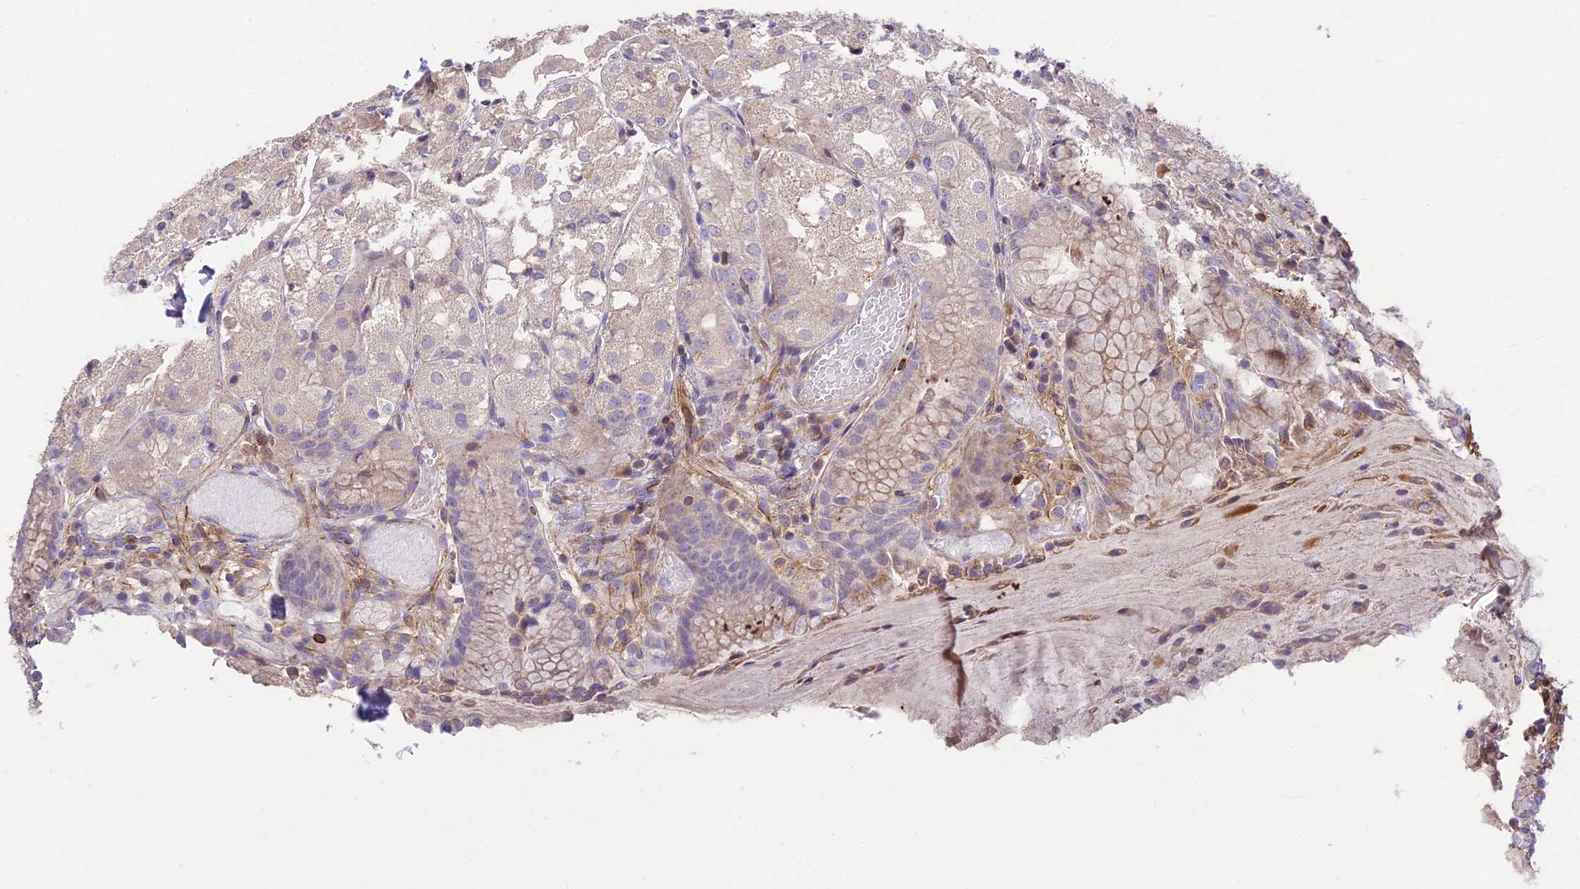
{"staining": {"intensity": "weak", "quantity": "25%-75%", "location": "cytoplasmic/membranous"}, "tissue": "stomach", "cell_type": "Glandular cells", "image_type": "normal", "snomed": [{"axis": "morphology", "description": "Normal tissue, NOS"}, {"axis": "topography", "description": "Stomach, upper"}], "caption": "Protein staining exhibits weak cytoplasmic/membranous positivity in approximately 25%-75% of glandular cells in unremarkable stomach.", "gene": "ST8SIA5", "patient": {"sex": "male", "age": 72}}